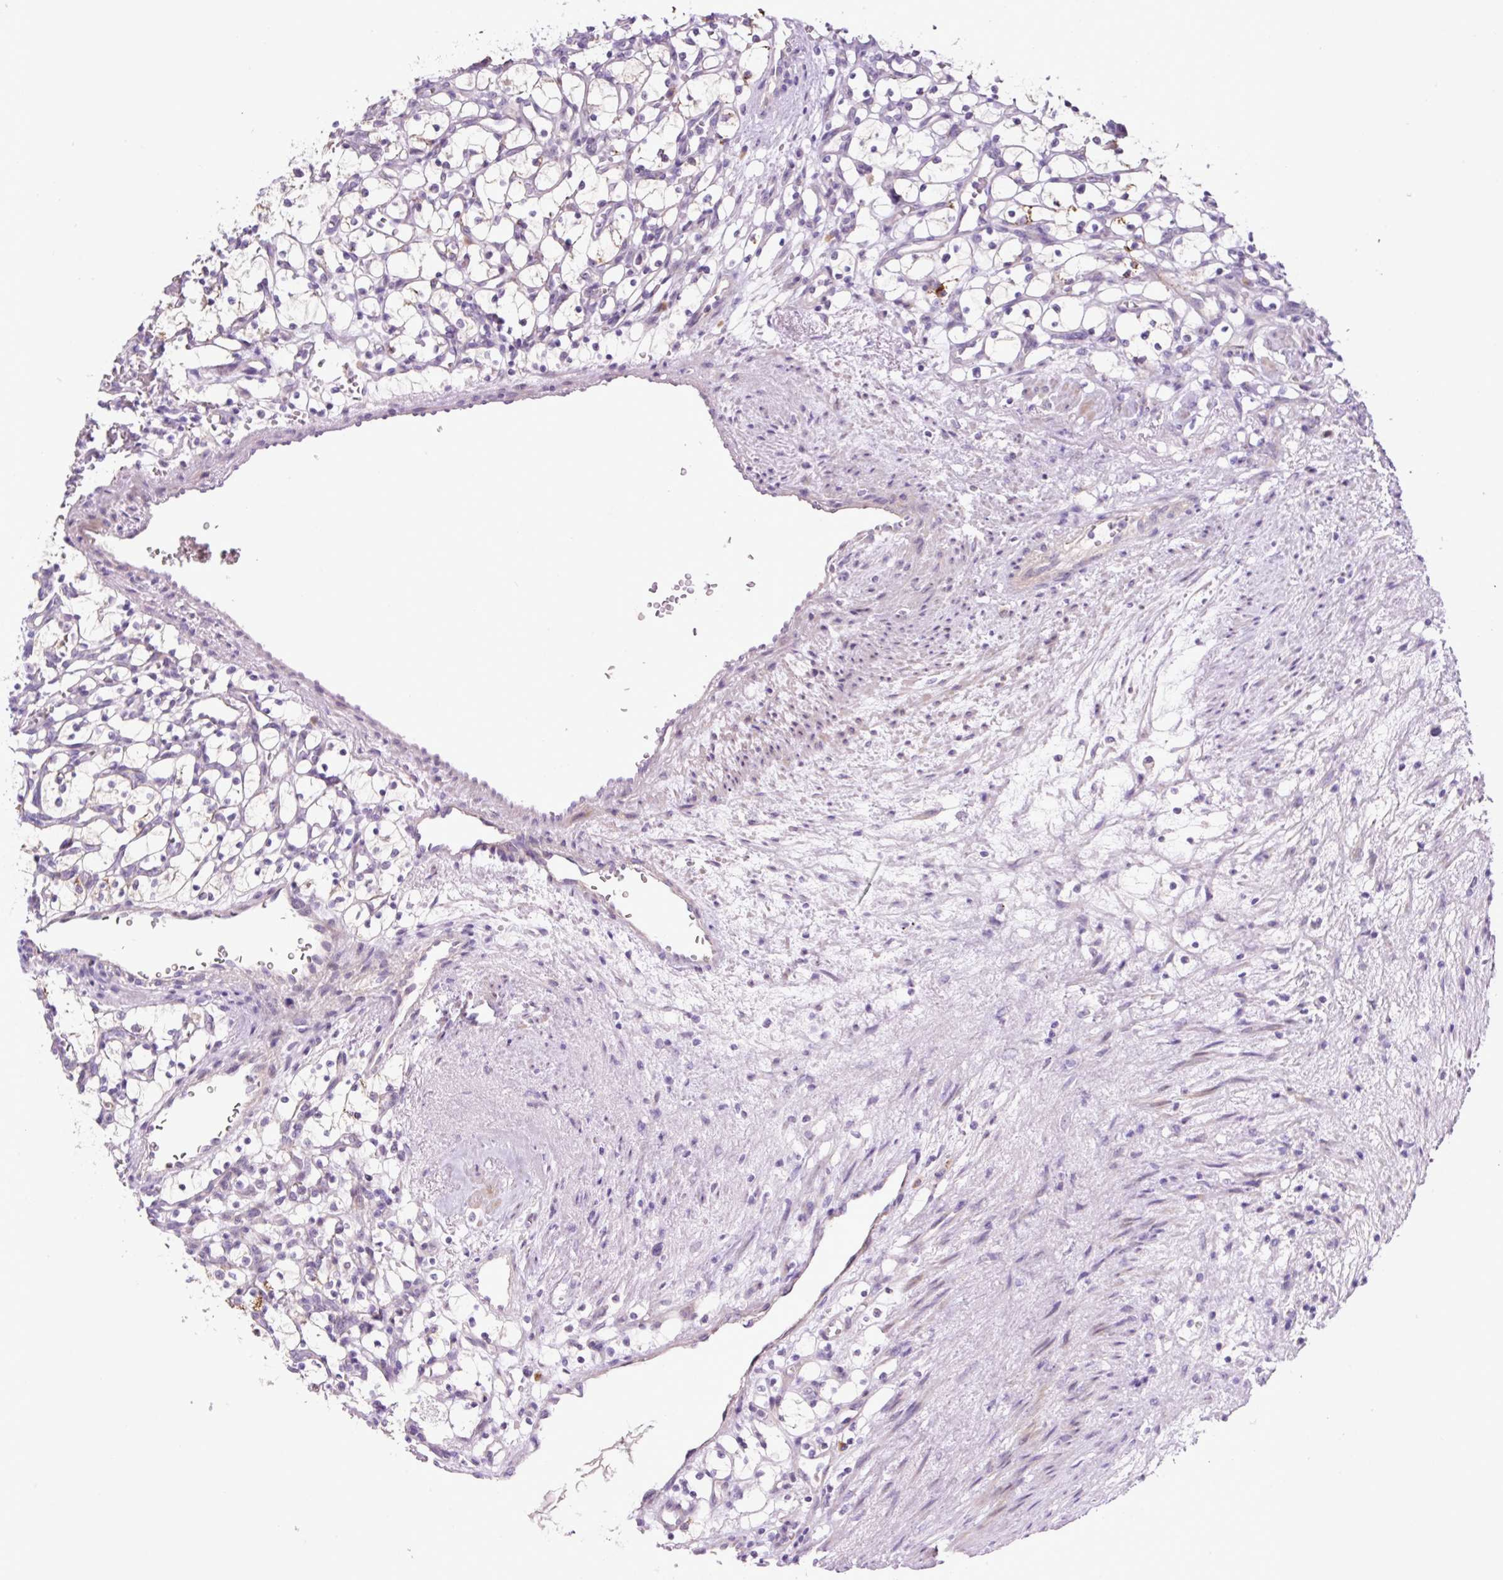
{"staining": {"intensity": "moderate", "quantity": "<25%", "location": "cytoplasmic/membranous"}, "tissue": "renal cancer", "cell_type": "Tumor cells", "image_type": "cancer", "snomed": [{"axis": "morphology", "description": "Adenocarcinoma, NOS"}, {"axis": "topography", "description": "Kidney"}], "caption": "A micrograph showing moderate cytoplasmic/membranous positivity in about <25% of tumor cells in renal cancer, as visualized by brown immunohistochemical staining.", "gene": "OGDHL", "patient": {"sex": "female", "age": 69}}